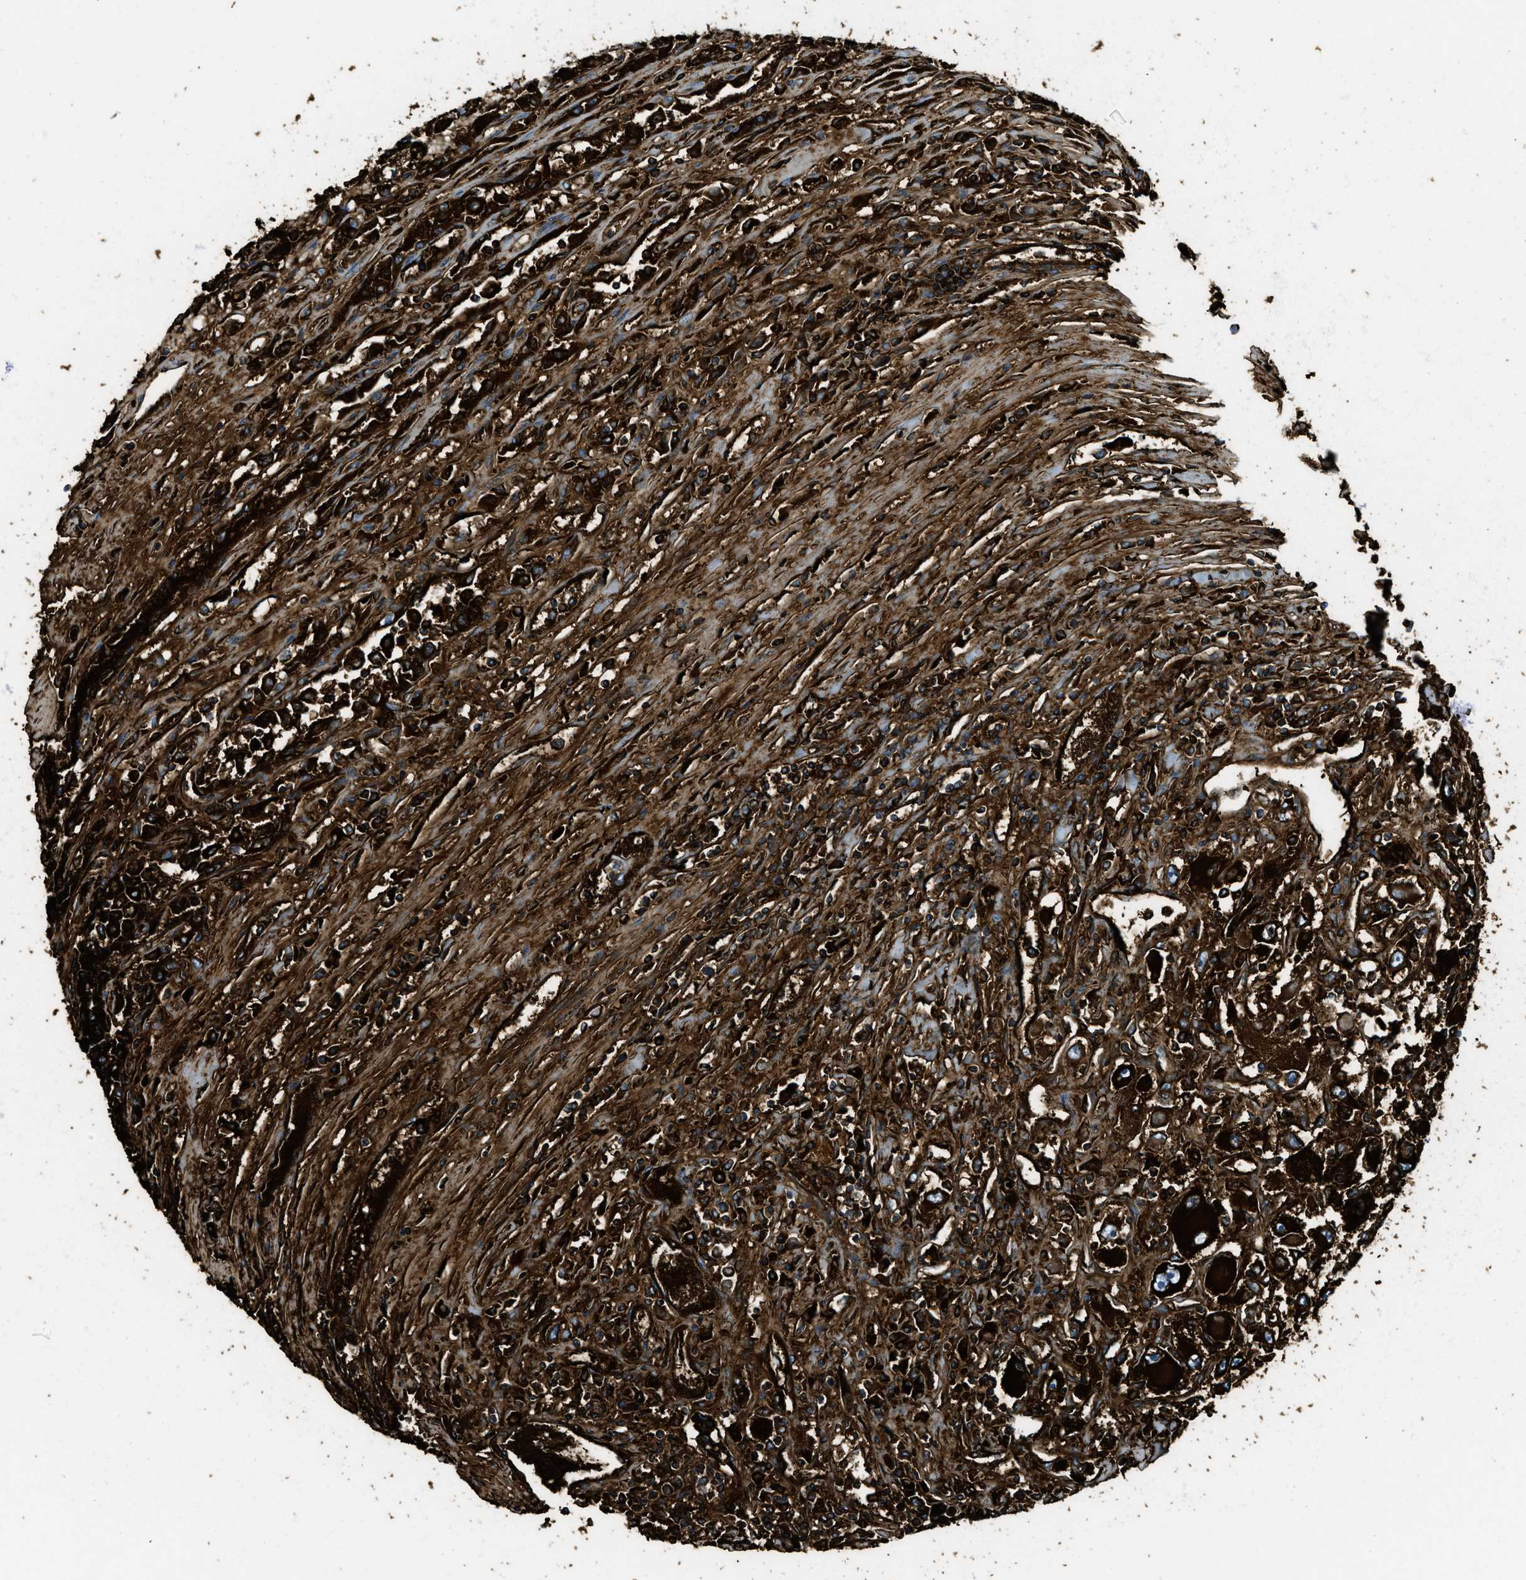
{"staining": {"intensity": "strong", "quantity": ">75%", "location": "cytoplasmic/membranous"}, "tissue": "renal cancer", "cell_type": "Tumor cells", "image_type": "cancer", "snomed": [{"axis": "morphology", "description": "Adenocarcinoma, NOS"}, {"axis": "topography", "description": "Kidney"}], "caption": "Renal adenocarcinoma was stained to show a protein in brown. There is high levels of strong cytoplasmic/membranous expression in approximately >75% of tumor cells.", "gene": "TRIM59", "patient": {"sex": "female", "age": 52}}